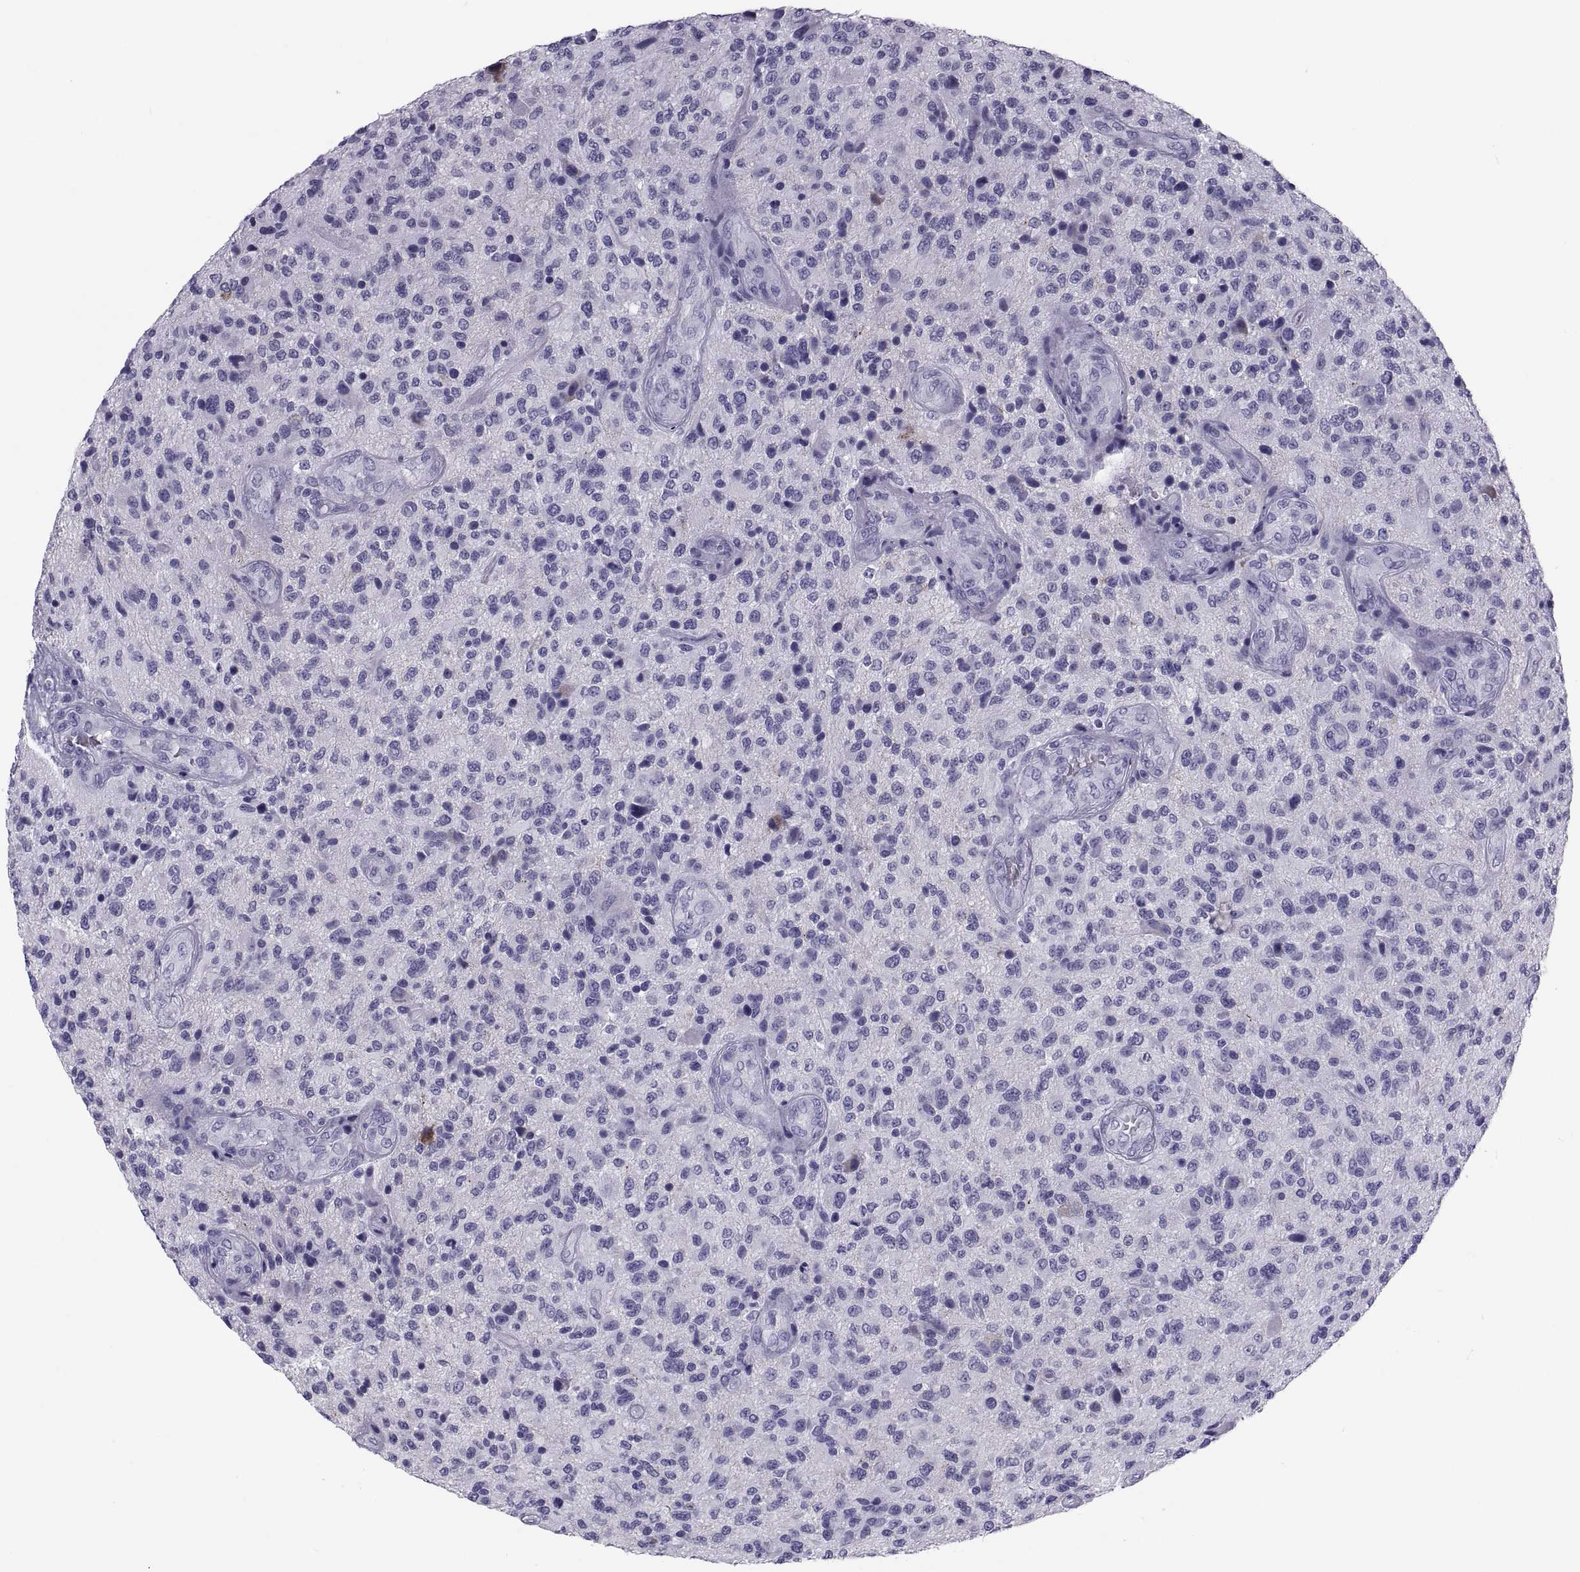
{"staining": {"intensity": "negative", "quantity": "none", "location": "none"}, "tissue": "glioma", "cell_type": "Tumor cells", "image_type": "cancer", "snomed": [{"axis": "morphology", "description": "Glioma, malignant, High grade"}, {"axis": "topography", "description": "Brain"}], "caption": "Human glioma stained for a protein using immunohistochemistry exhibits no expression in tumor cells.", "gene": "DEFB129", "patient": {"sex": "male", "age": 47}}